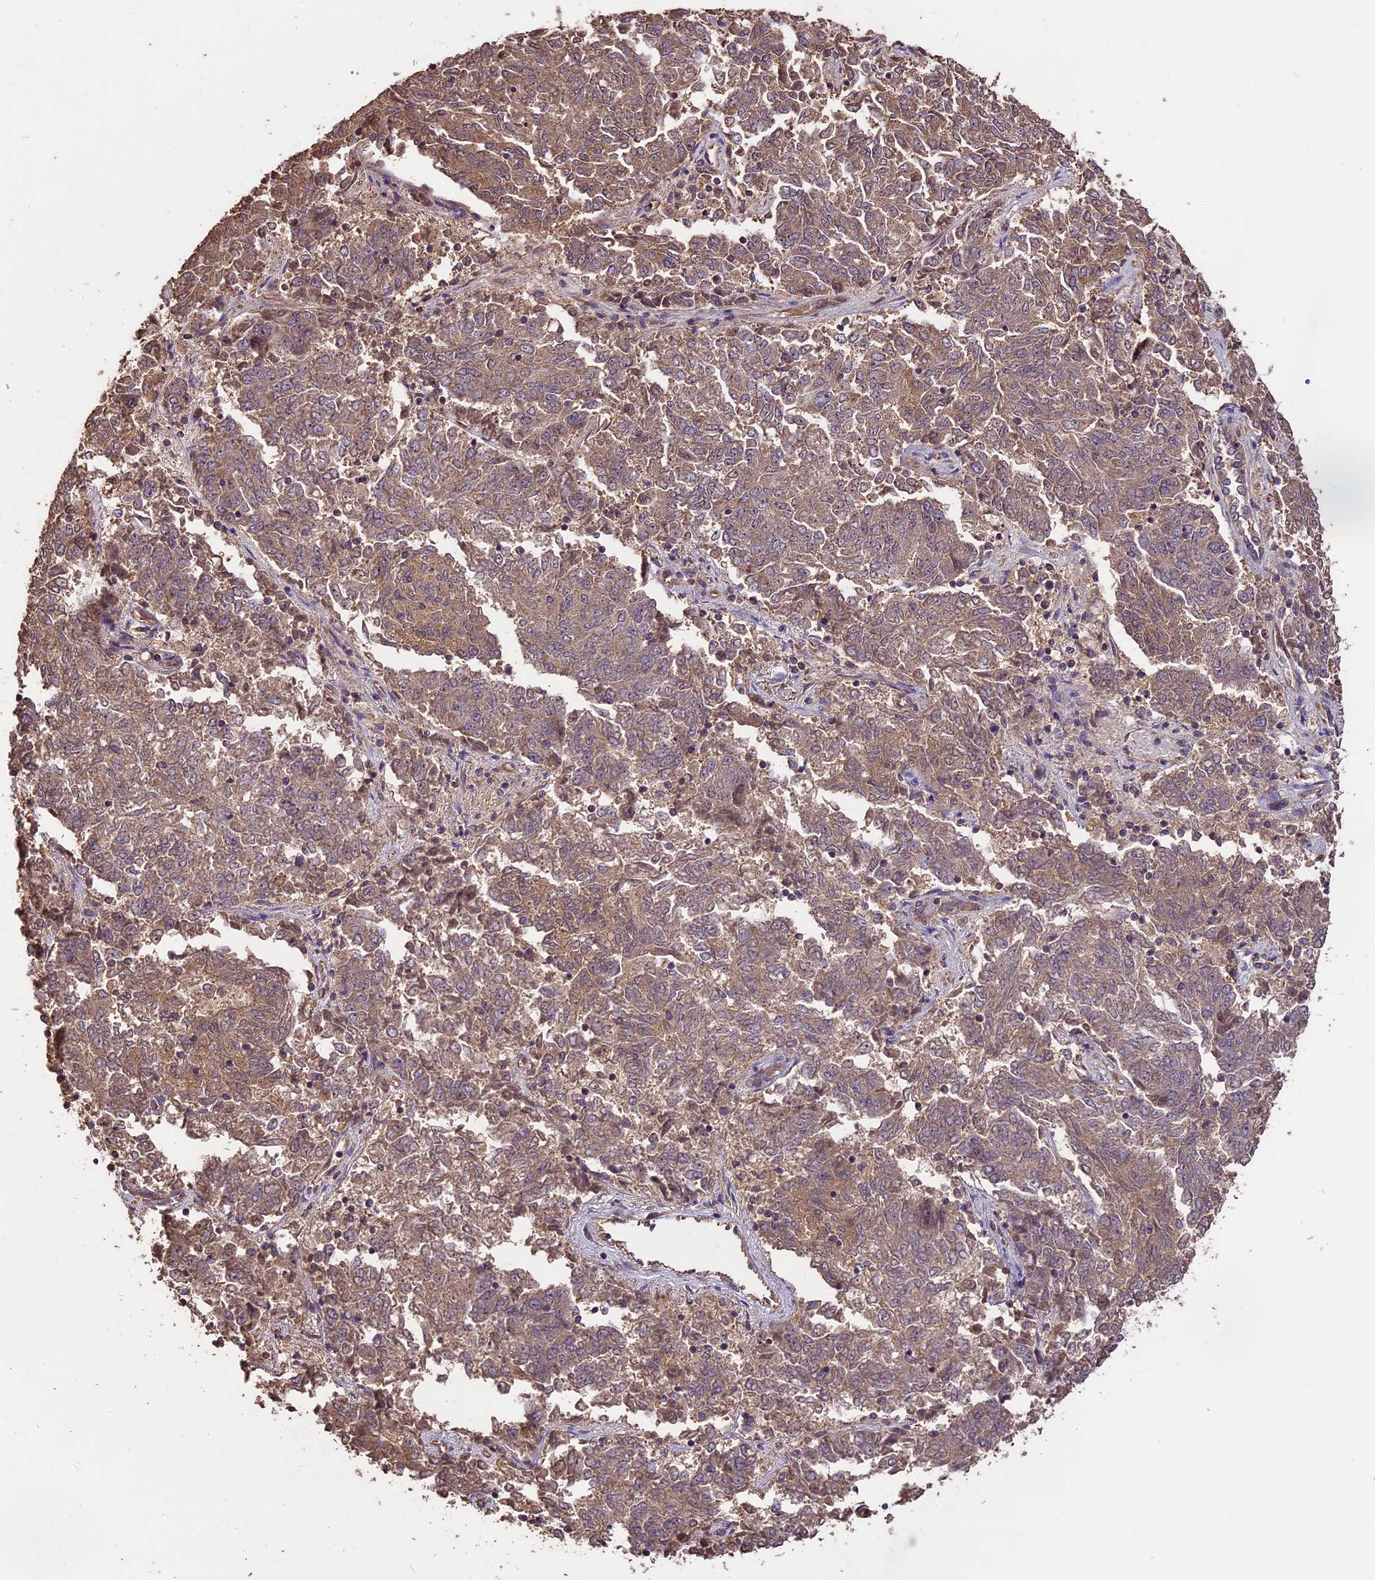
{"staining": {"intensity": "weak", "quantity": ">75%", "location": "cytoplasmic/membranous"}, "tissue": "endometrial cancer", "cell_type": "Tumor cells", "image_type": "cancer", "snomed": [{"axis": "morphology", "description": "Adenocarcinoma, NOS"}, {"axis": "topography", "description": "Endometrium"}], "caption": "An IHC photomicrograph of tumor tissue is shown. Protein staining in brown shows weak cytoplasmic/membranous positivity in endometrial adenocarcinoma within tumor cells.", "gene": "TTLL10", "patient": {"sex": "female", "age": 80}}